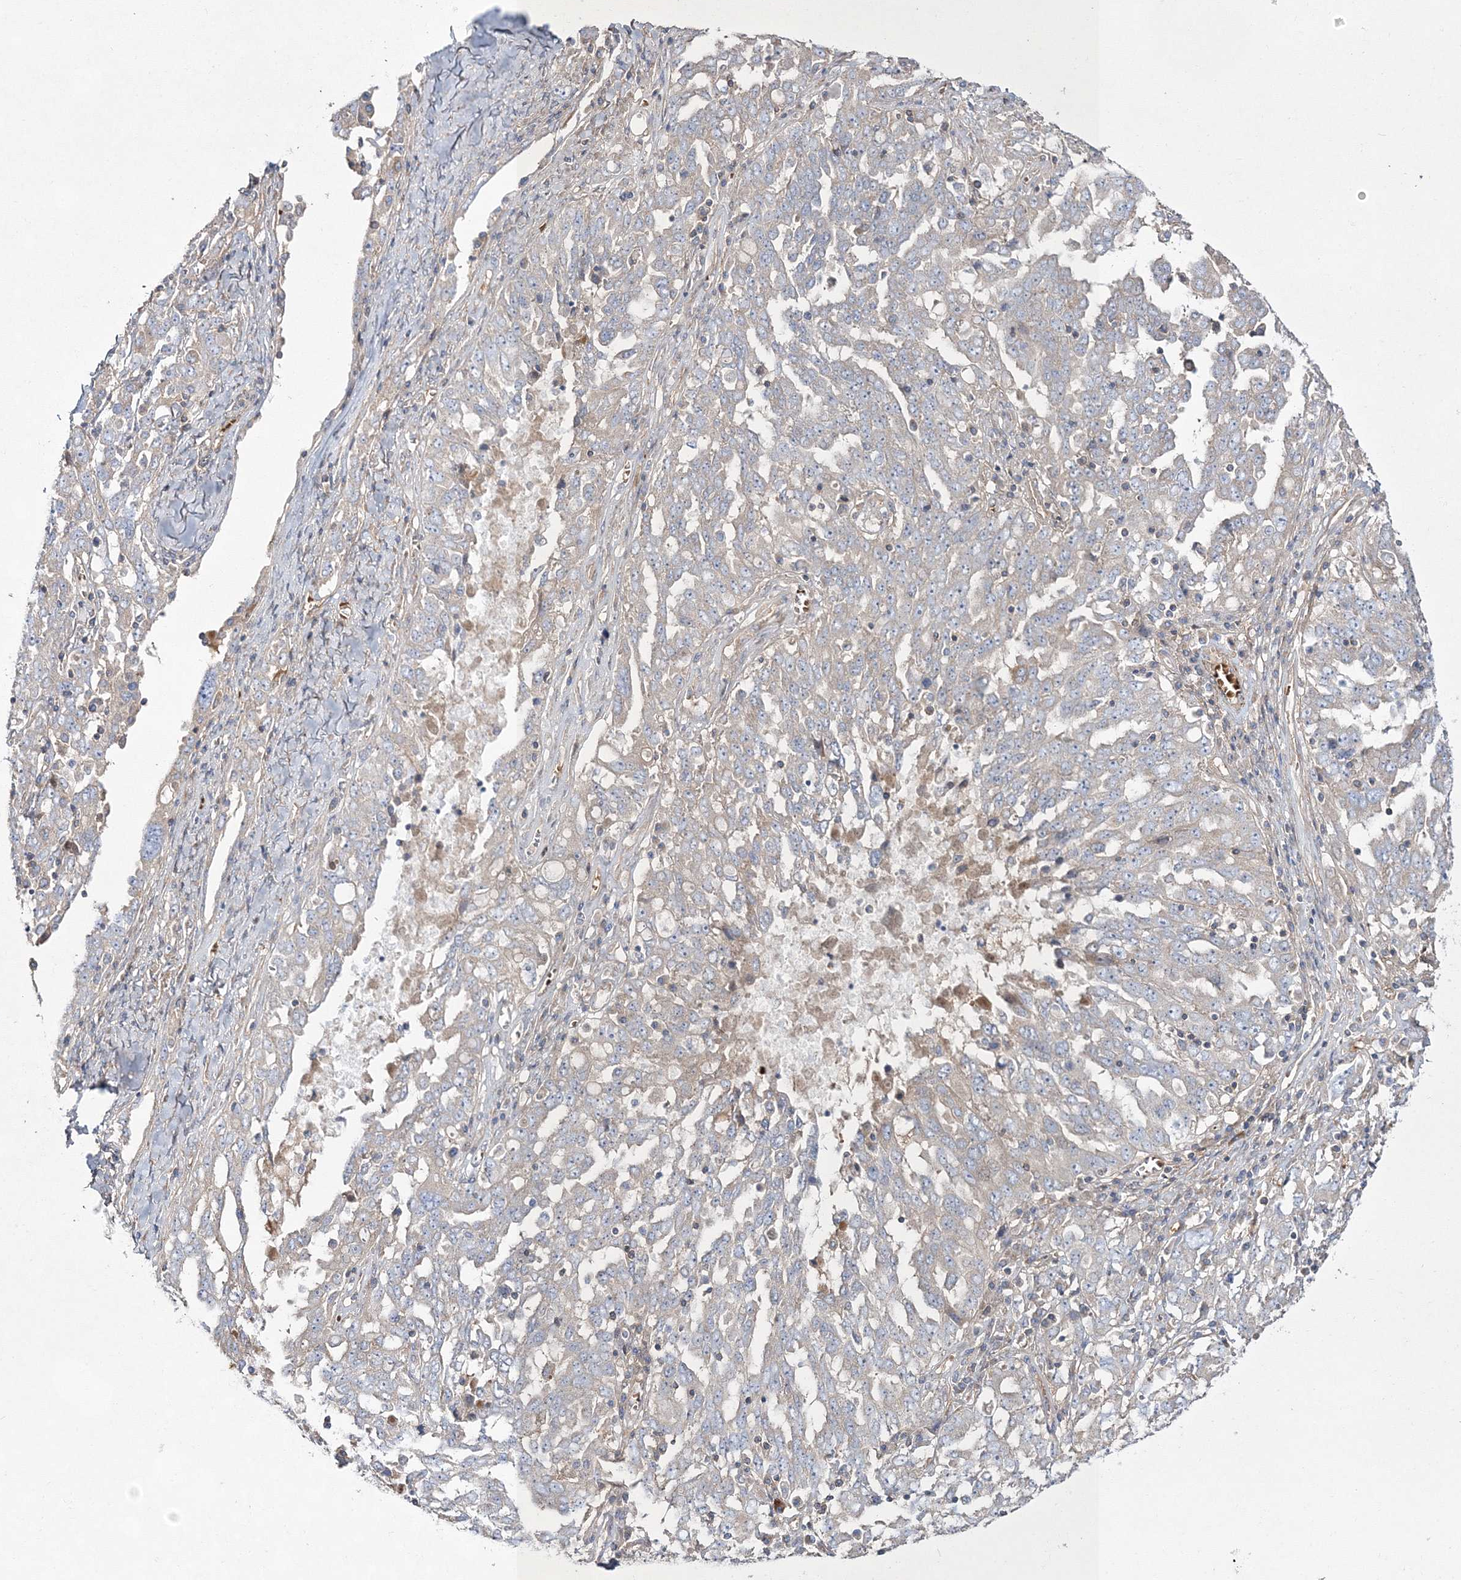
{"staining": {"intensity": "negative", "quantity": "none", "location": "none"}, "tissue": "ovarian cancer", "cell_type": "Tumor cells", "image_type": "cancer", "snomed": [{"axis": "morphology", "description": "Carcinoma, endometroid"}, {"axis": "topography", "description": "Ovary"}], "caption": "Immunohistochemistry (IHC) micrograph of neoplastic tissue: human ovarian cancer stained with DAB (3,3'-diaminobenzidine) displays no significant protein expression in tumor cells.", "gene": "ZSWIM6", "patient": {"sex": "female", "age": 62}}